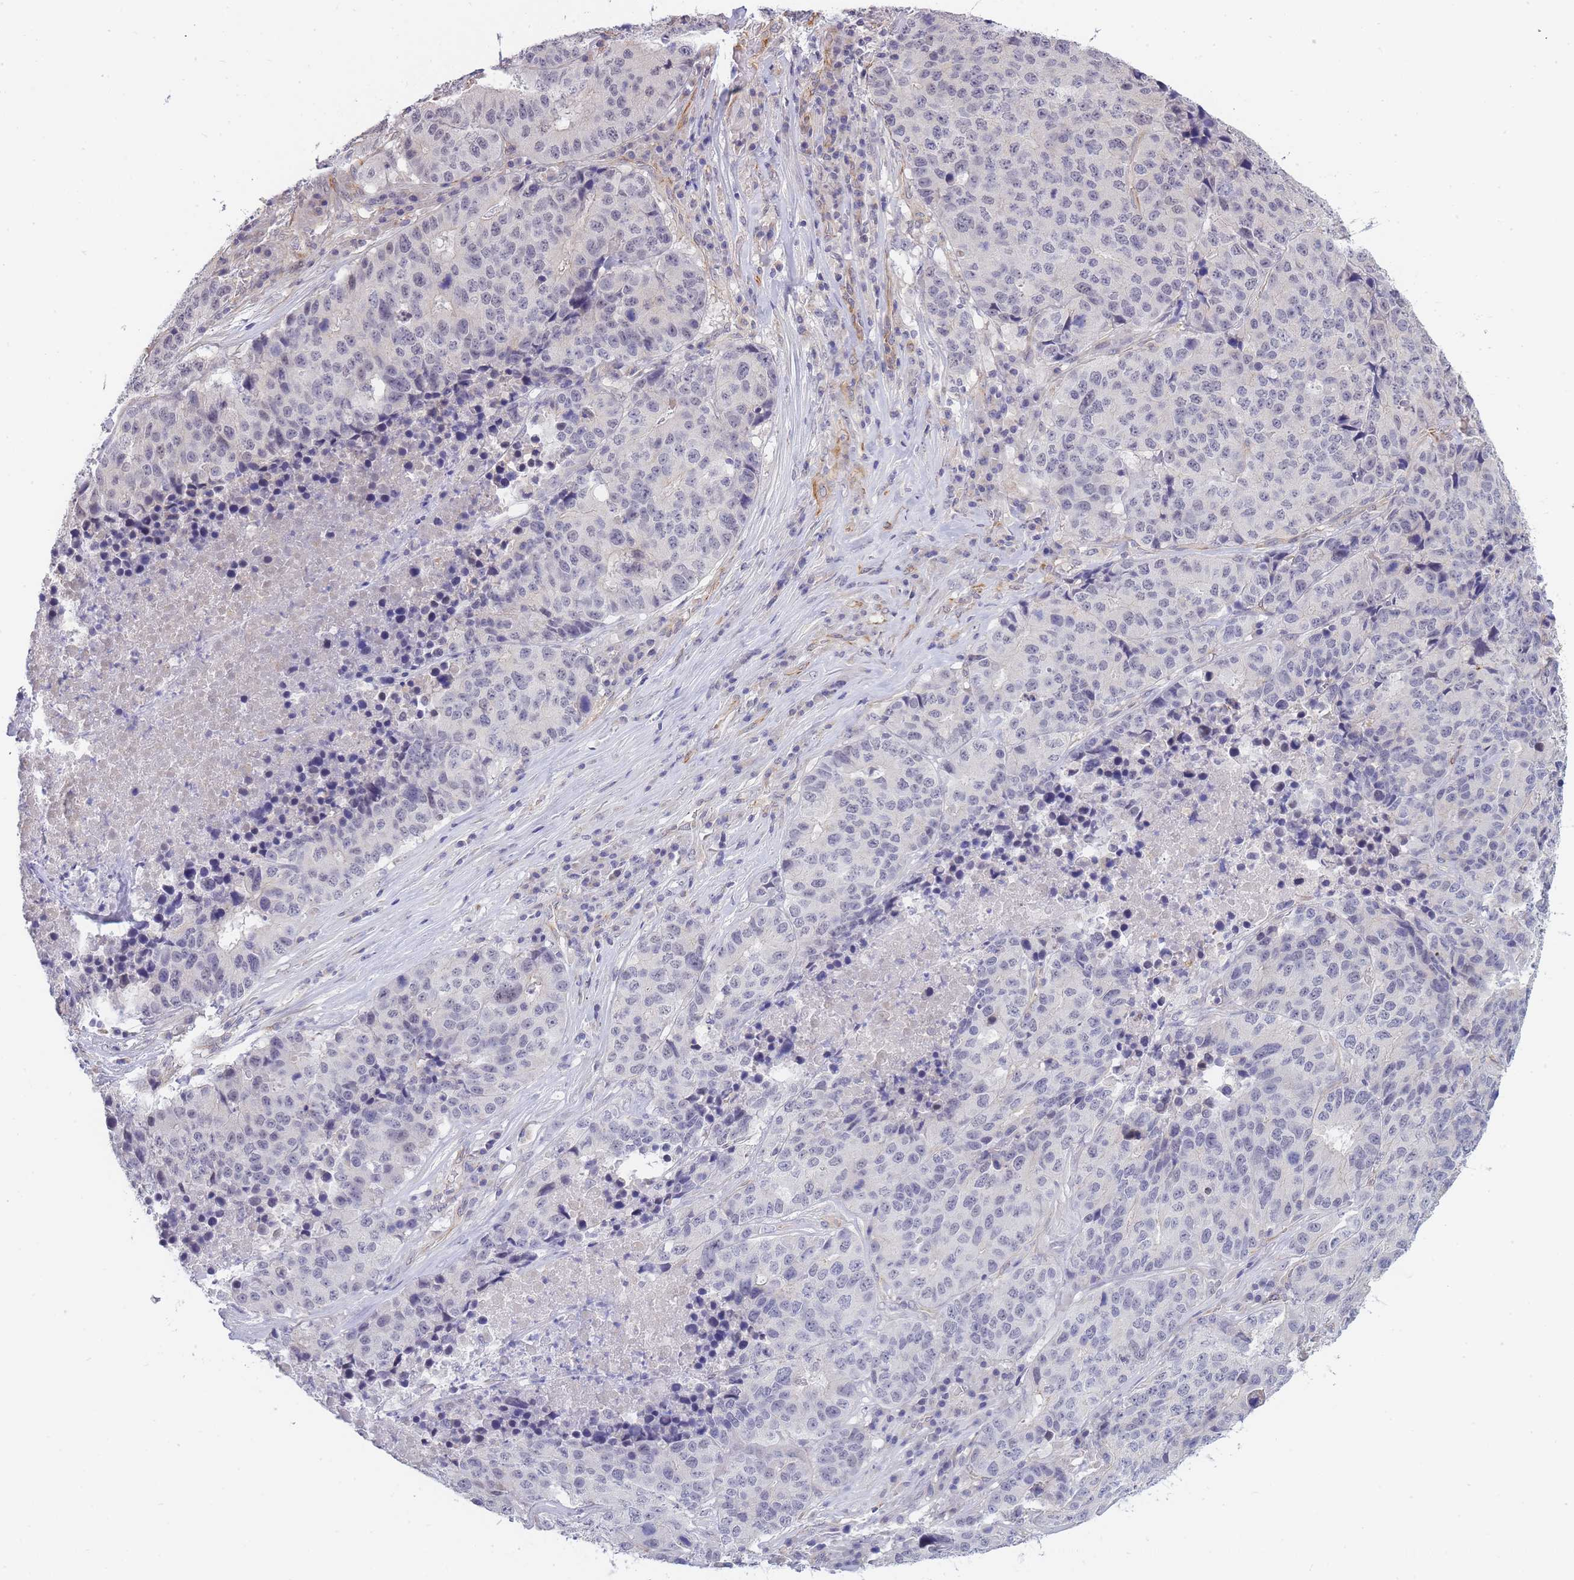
{"staining": {"intensity": "negative", "quantity": "none", "location": "none"}, "tissue": "stomach cancer", "cell_type": "Tumor cells", "image_type": "cancer", "snomed": [{"axis": "morphology", "description": "Adenocarcinoma, NOS"}, {"axis": "topography", "description": "Stomach"}], "caption": "Protein analysis of adenocarcinoma (stomach) demonstrates no significant positivity in tumor cells.", "gene": "C19orf25", "patient": {"sex": "male", "age": 71}}